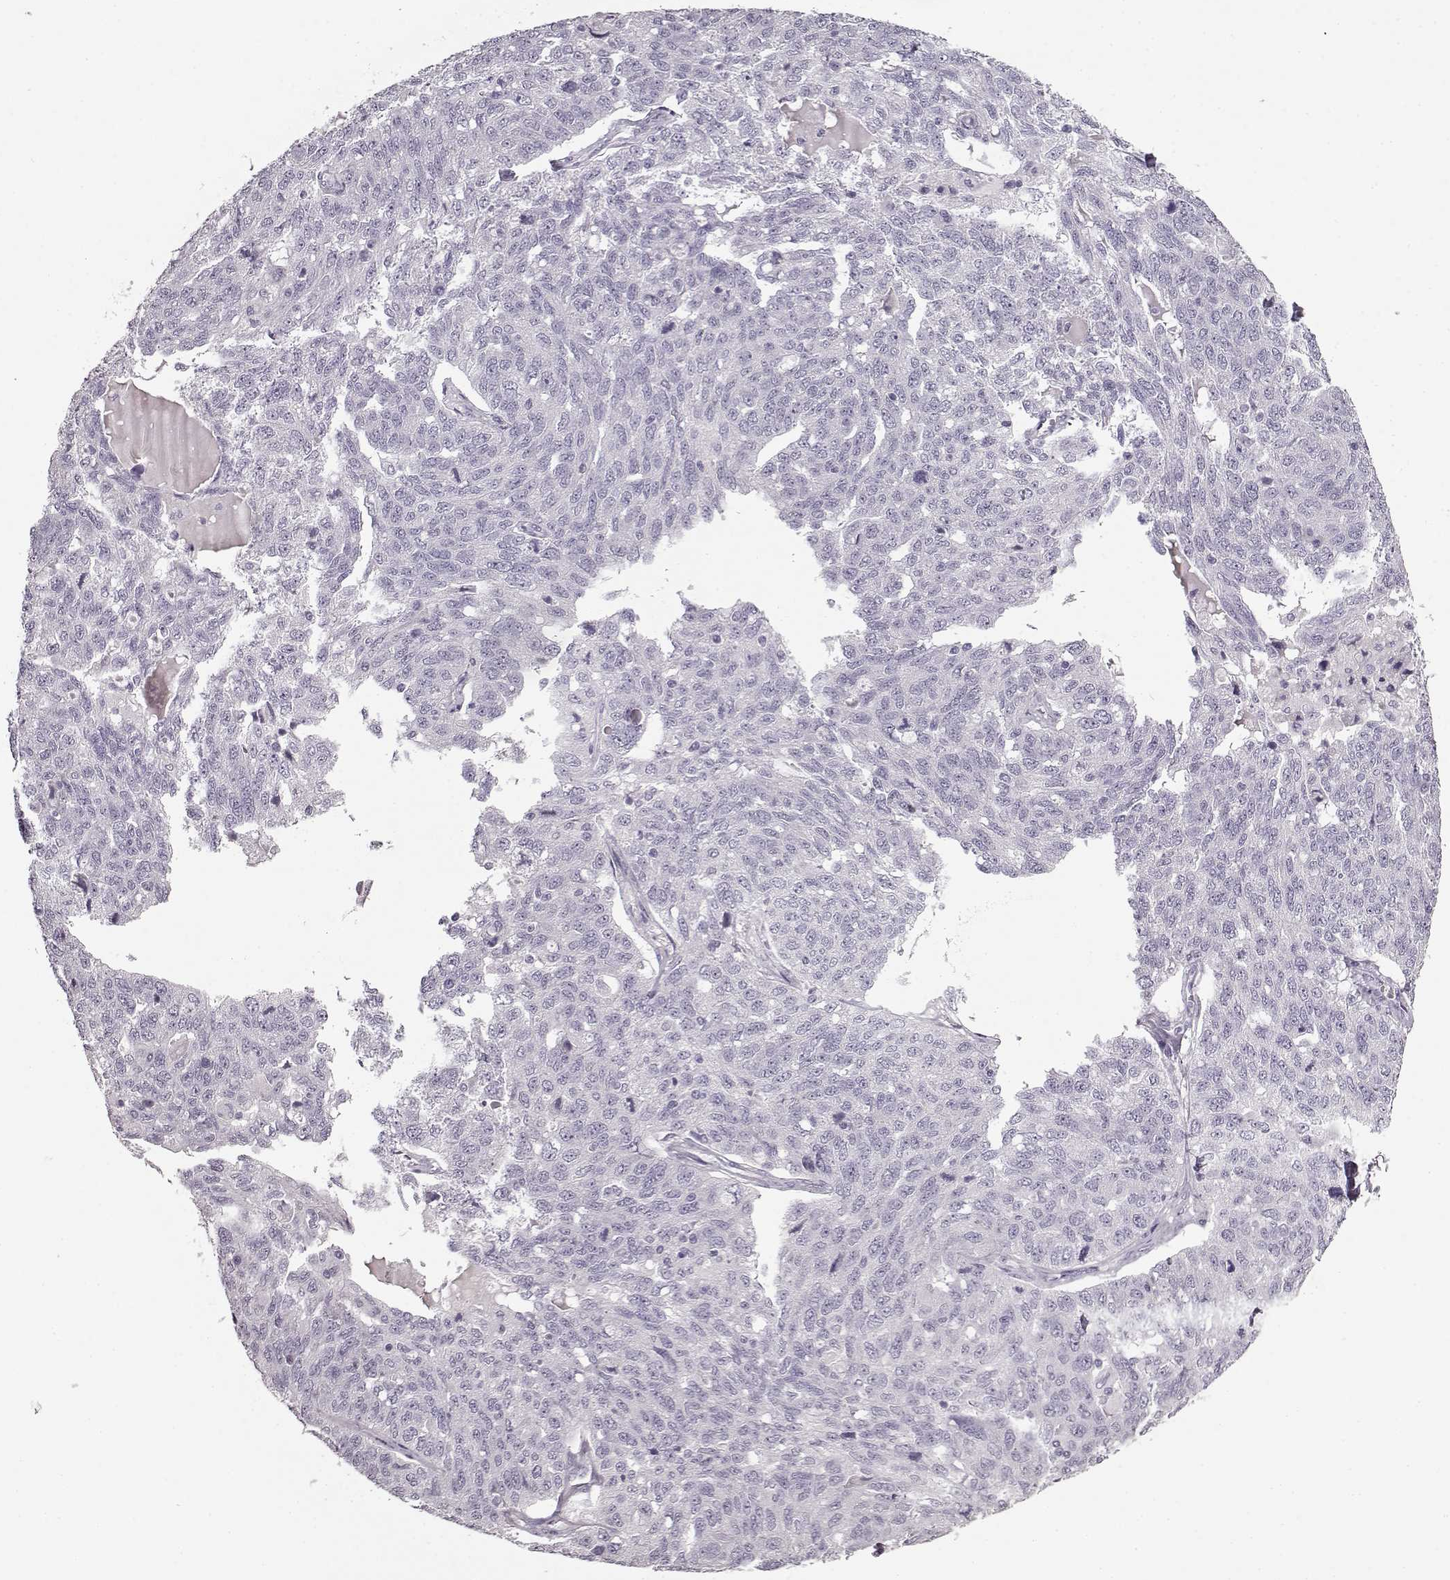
{"staining": {"intensity": "negative", "quantity": "none", "location": "none"}, "tissue": "ovarian cancer", "cell_type": "Tumor cells", "image_type": "cancer", "snomed": [{"axis": "morphology", "description": "Cystadenocarcinoma, serous, NOS"}, {"axis": "topography", "description": "Ovary"}], "caption": "A photomicrograph of ovarian serous cystadenocarcinoma stained for a protein demonstrates no brown staining in tumor cells.", "gene": "FSHB", "patient": {"sex": "female", "age": 71}}